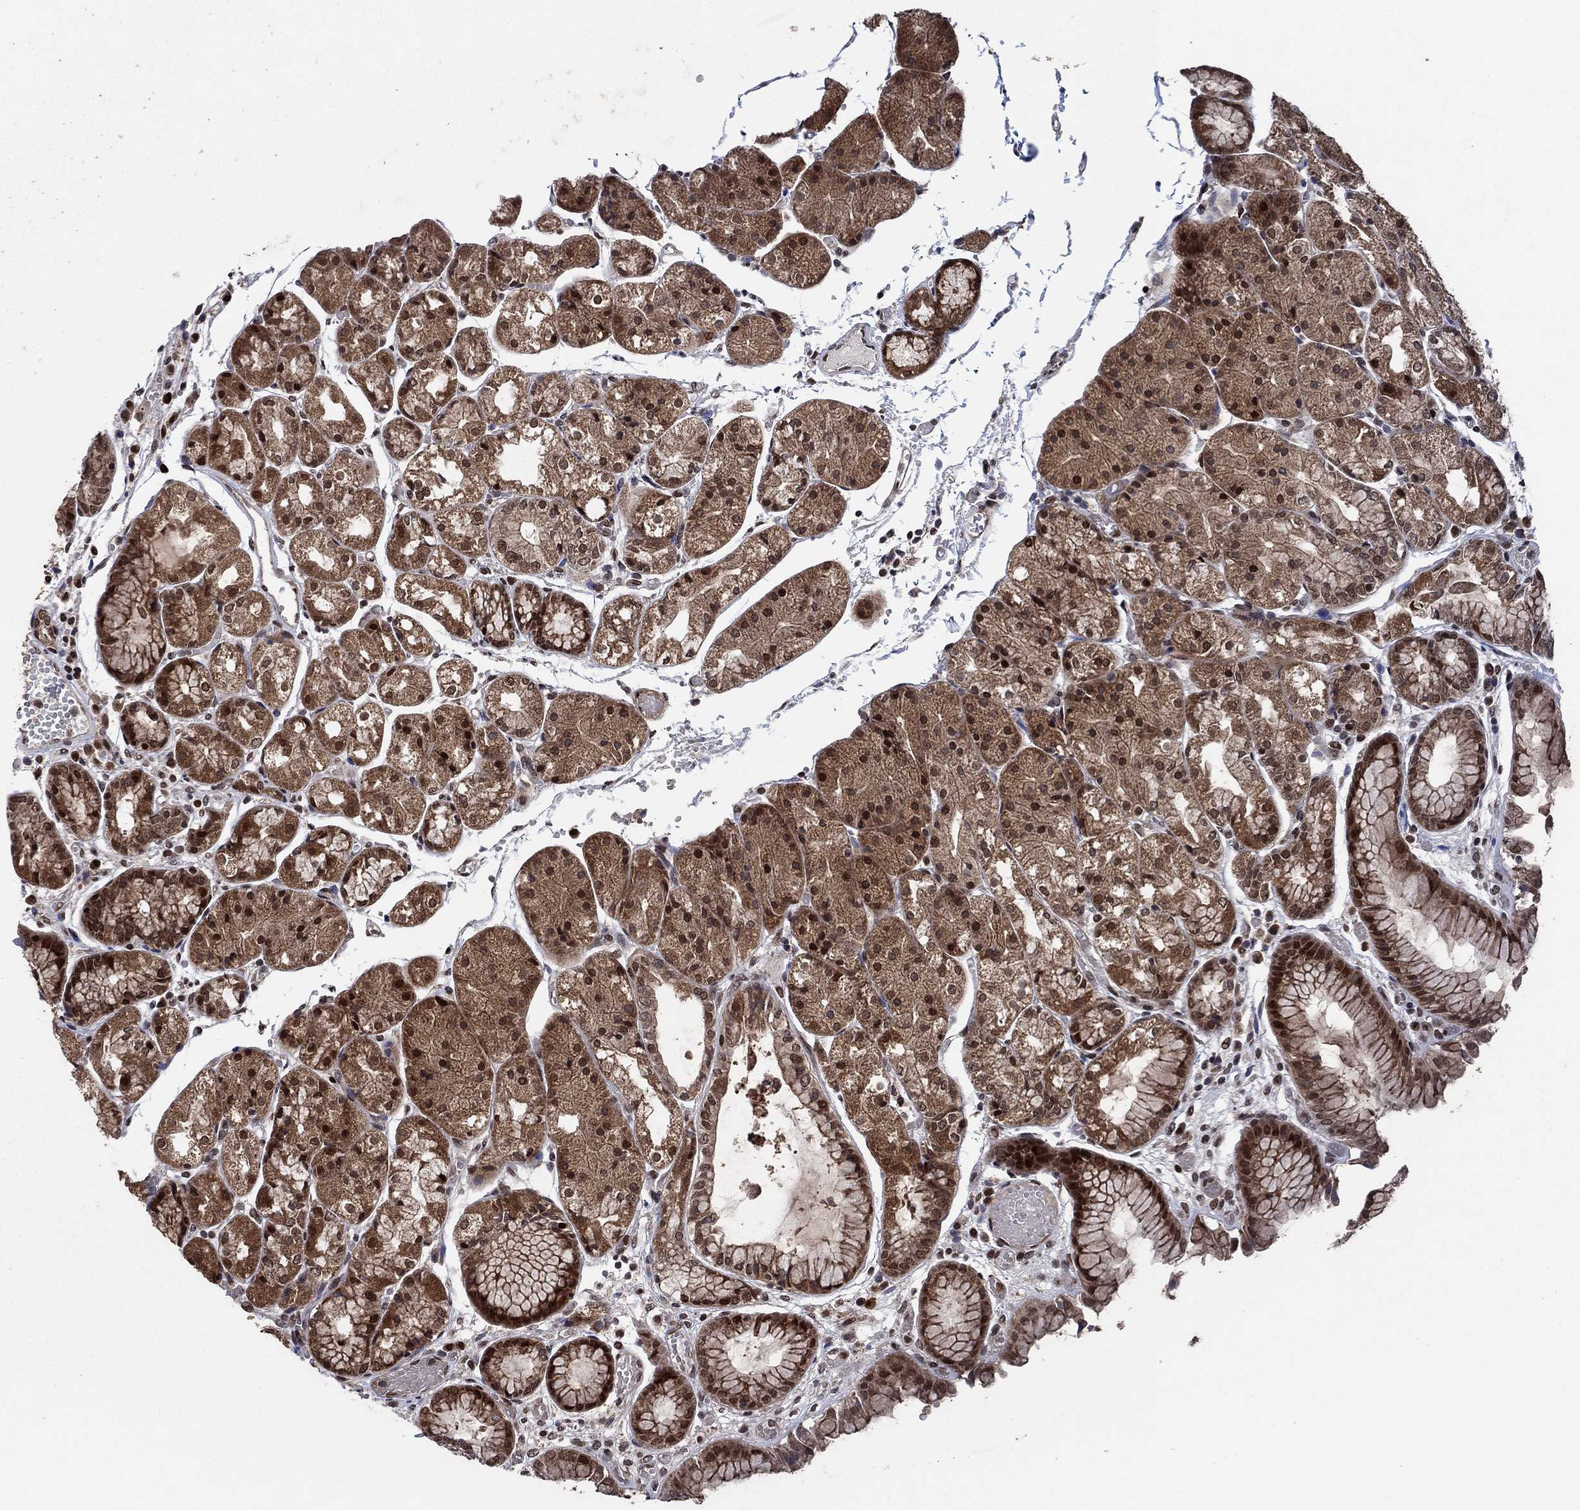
{"staining": {"intensity": "strong", "quantity": "25%-75%", "location": "cytoplasmic/membranous,nuclear"}, "tissue": "stomach", "cell_type": "Glandular cells", "image_type": "normal", "snomed": [{"axis": "morphology", "description": "Normal tissue, NOS"}, {"axis": "topography", "description": "Stomach, upper"}], "caption": "This is a histology image of immunohistochemistry (IHC) staining of benign stomach, which shows strong positivity in the cytoplasmic/membranous,nuclear of glandular cells.", "gene": "PRICKLE4", "patient": {"sex": "male", "age": 72}}